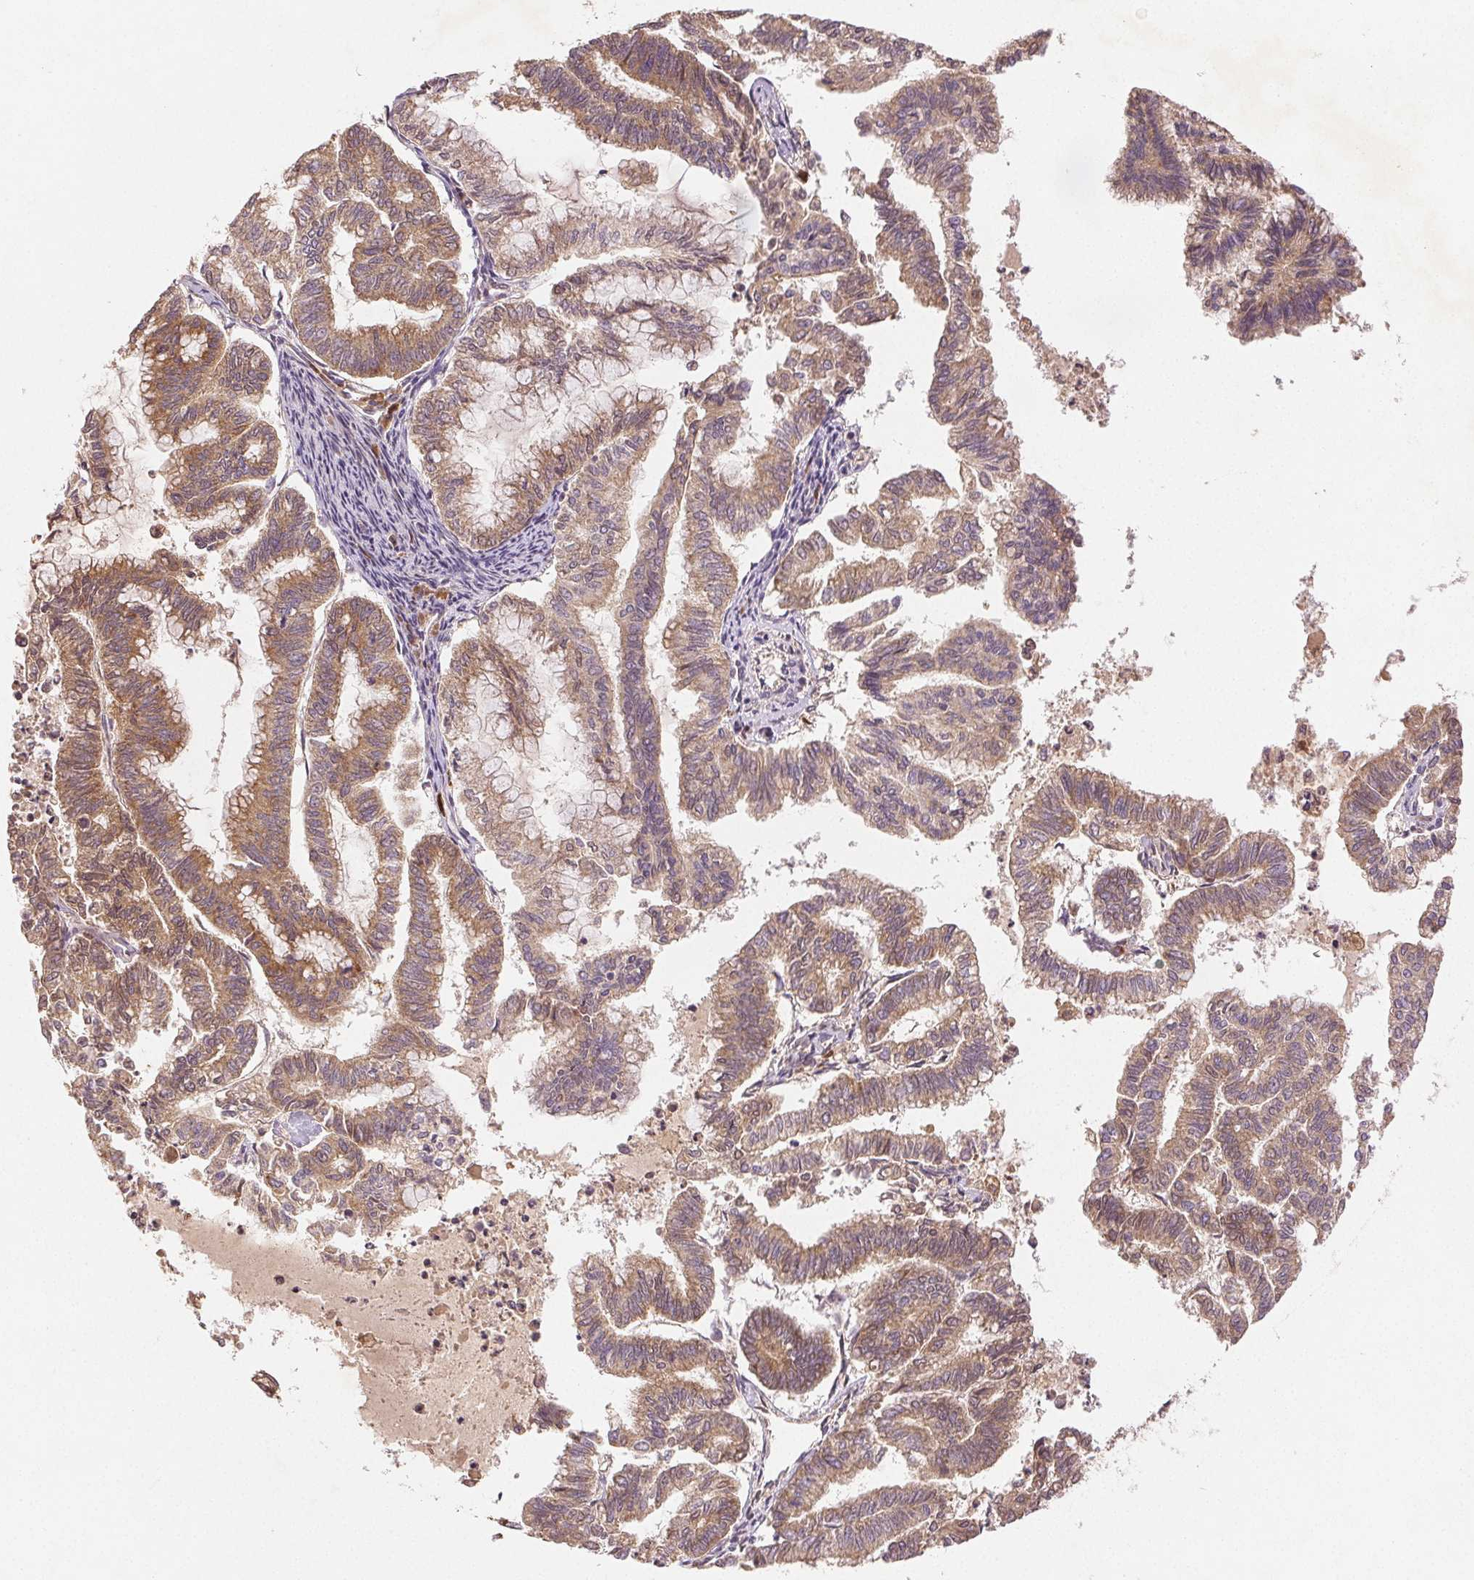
{"staining": {"intensity": "moderate", "quantity": ">75%", "location": "cytoplasmic/membranous"}, "tissue": "endometrial cancer", "cell_type": "Tumor cells", "image_type": "cancer", "snomed": [{"axis": "morphology", "description": "Adenocarcinoma, NOS"}, {"axis": "topography", "description": "Endometrium"}], "caption": "Adenocarcinoma (endometrial) stained with immunohistochemistry demonstrates moderate cytoplasmic/membranous staining in about >75% of tumor cells.", "gene": "YIF1B", "patient": {"sex": "female", "age": 79}}